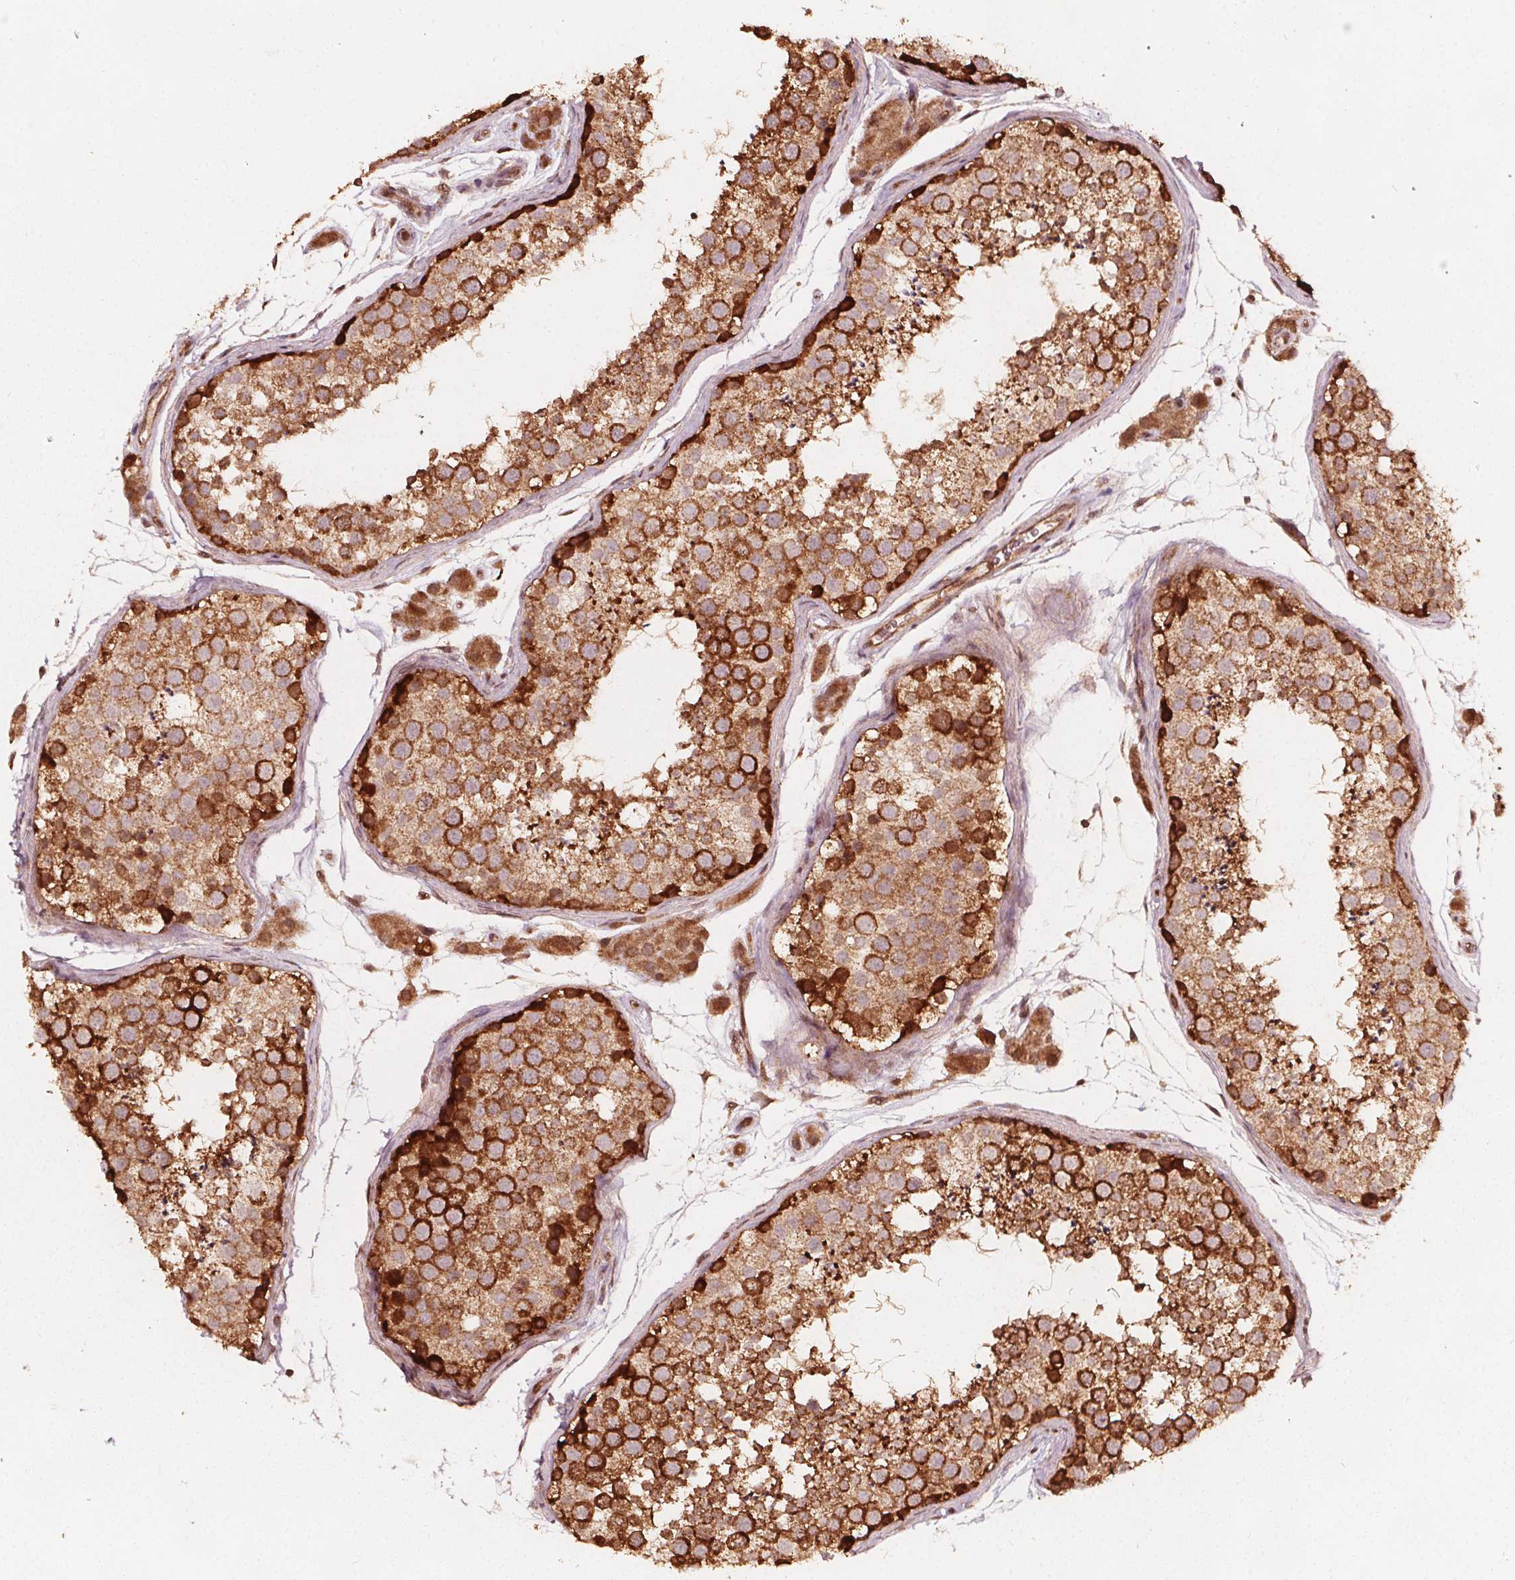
{"staining": {"intensity": "strong", "quantity": ">75%", "location": "cytoplasmic/membranous"}, "tissue": "testis", "cell_type": "Cells in seminiferous ducts", "image_type": "normal", "snomed": [{"axis": "morphology", "description": "Normal tissue, NOS"}, {"axis": "topography", "description": "Testis"}], "caption": "The micrograph displays immunohistochemical staining of normal testis. There is strong cytoplasmic/membranous staining is appreciated in approximately >75% of cells in seminiferous ducts. The staining was performed using DAB (3,3'-diaminobenzidine), with brown indicating positive protein expression. Nuclei are stained blue with hematoxylin.", "gene": "AIP", "patient": {"sex": "male", "age": 41}}